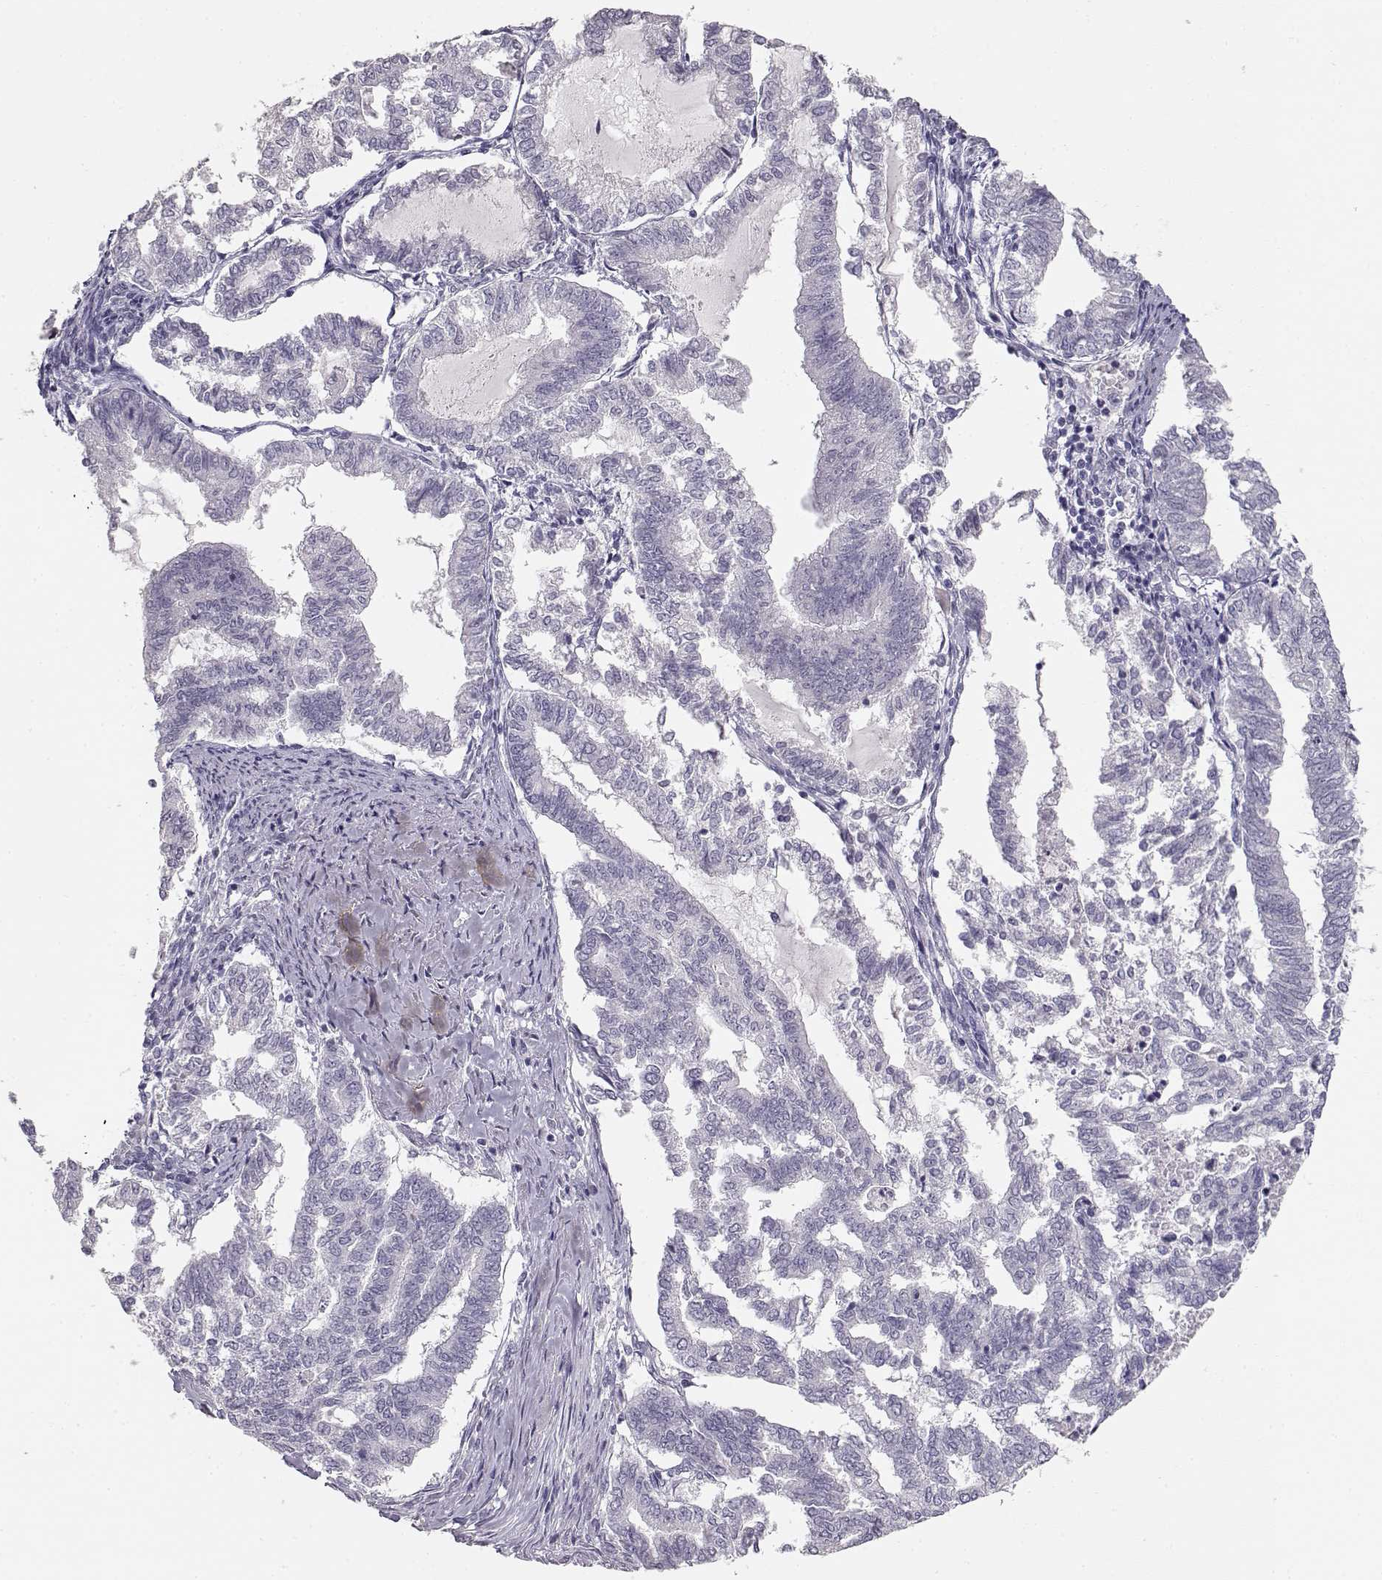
{"staining": {"intensity": "negative", "quantity": "none", "location": "none"}, "tissue": "endometrial cancer", "cell_type": "Tumor cells", "image_type": "cancer", "snomed": [{"axis": "morphology", "description": "Adenocarcinoma, NOS"}, {"axis": "topography", "description": "Endometrium"}], "caption": "This micrograph is of adenocarcinoma (endometrial) stained with IHC to label a protein in brown with the nuclei are counter-stained blue. There is no expression in tumor cells.", "gene": "TKTL1", "patient": {"sex": "female", "age": 79}}